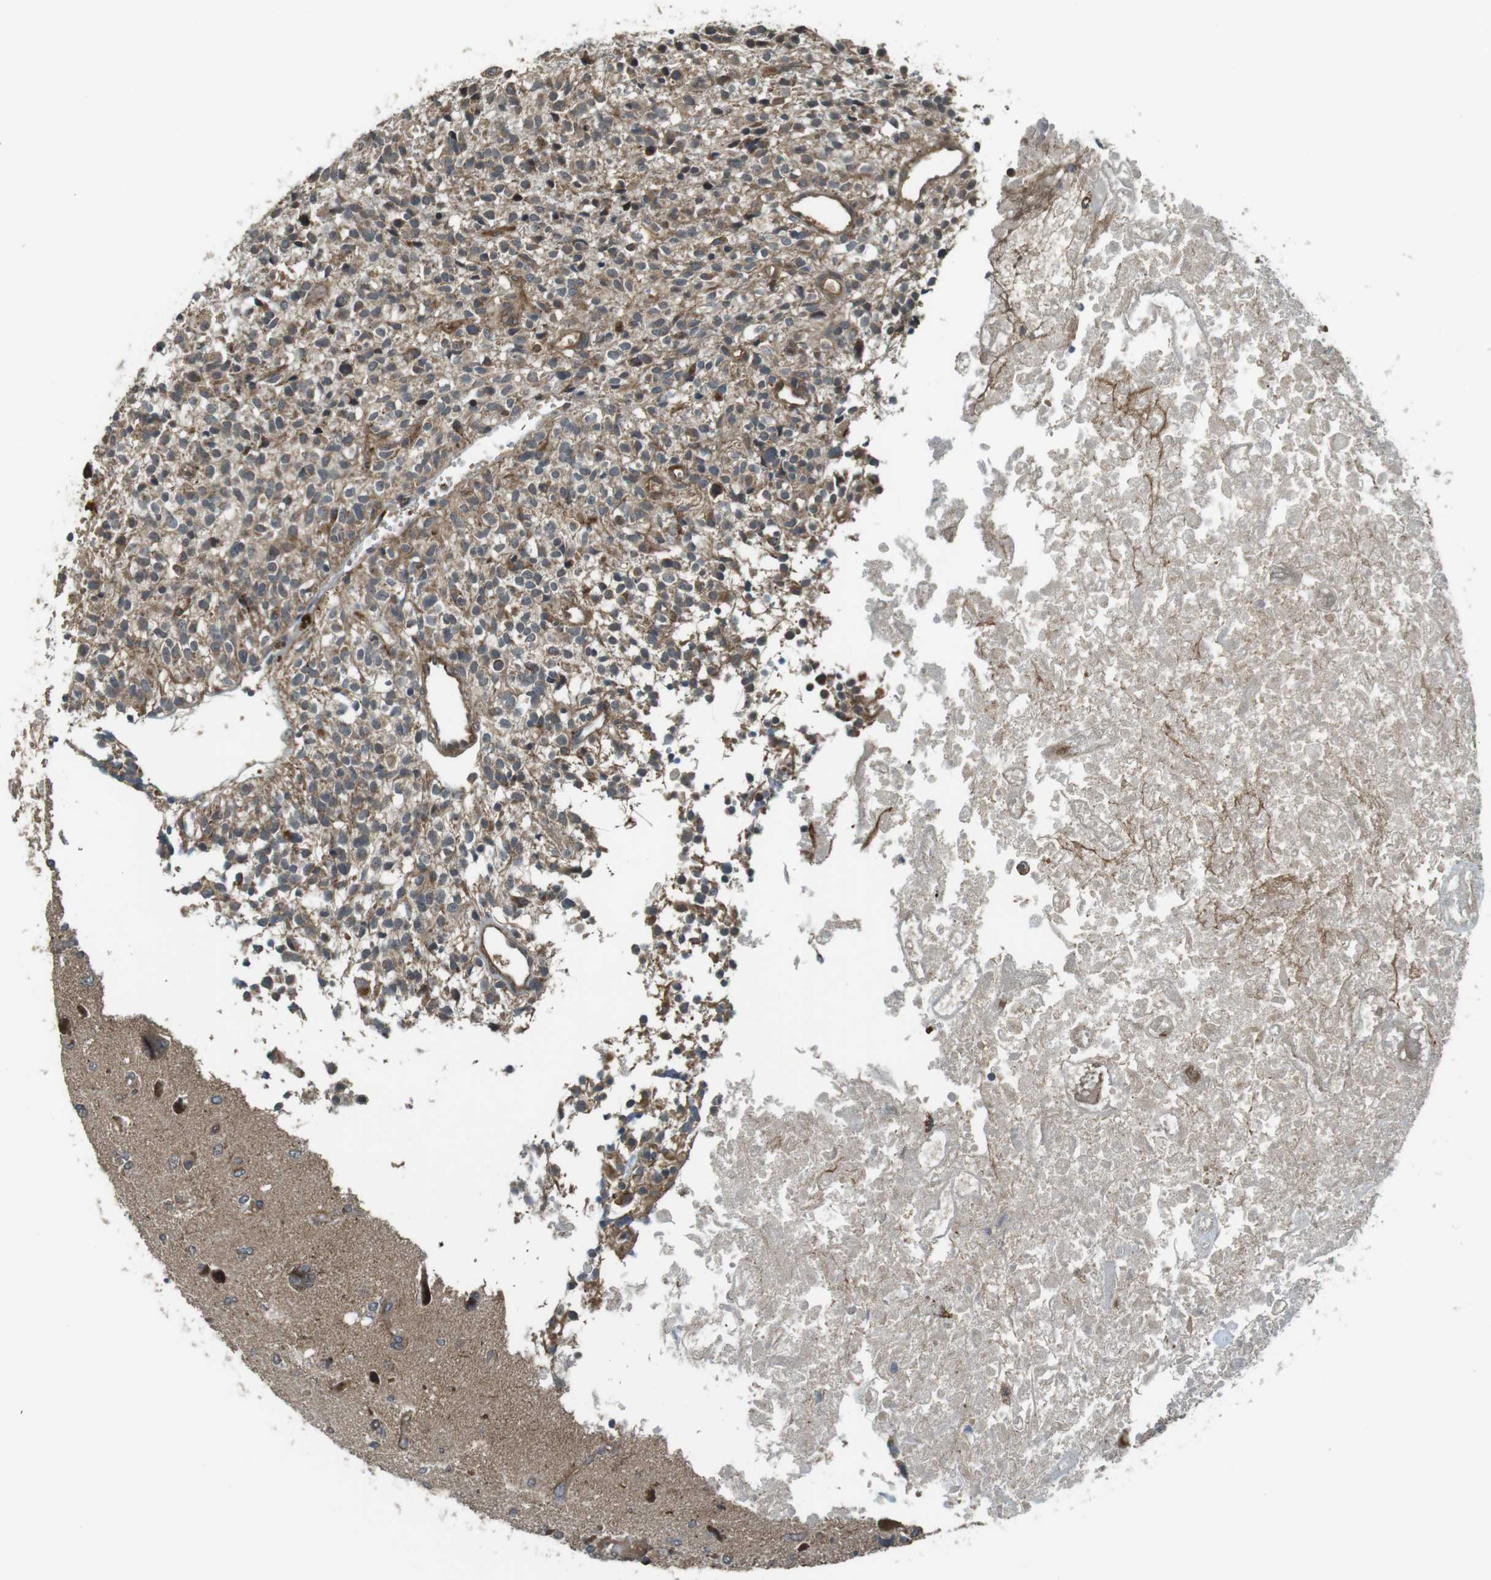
{"staining": {"intensity": "moderate", "quantity": "<25%", "location": "cytoplasmic/membranous"}, "tissue": "glioma", "cell_type": "Tumor cells", "image_type": "cancer", "snomed": [{"axis": "morphology", "description": "Glioma, malignant, High grade"}, {"axis": "topography", "description": "Brain"}], "caption": "The histopathology image demonstrates immunohistochemical staining of malignant glioma (high-grade). There is moderate cytoplasmic/membranous staining is seen in about <25% of tumor cells.", "gene": "IFFO2", "patient": {"sex": "female", "age": 59}}